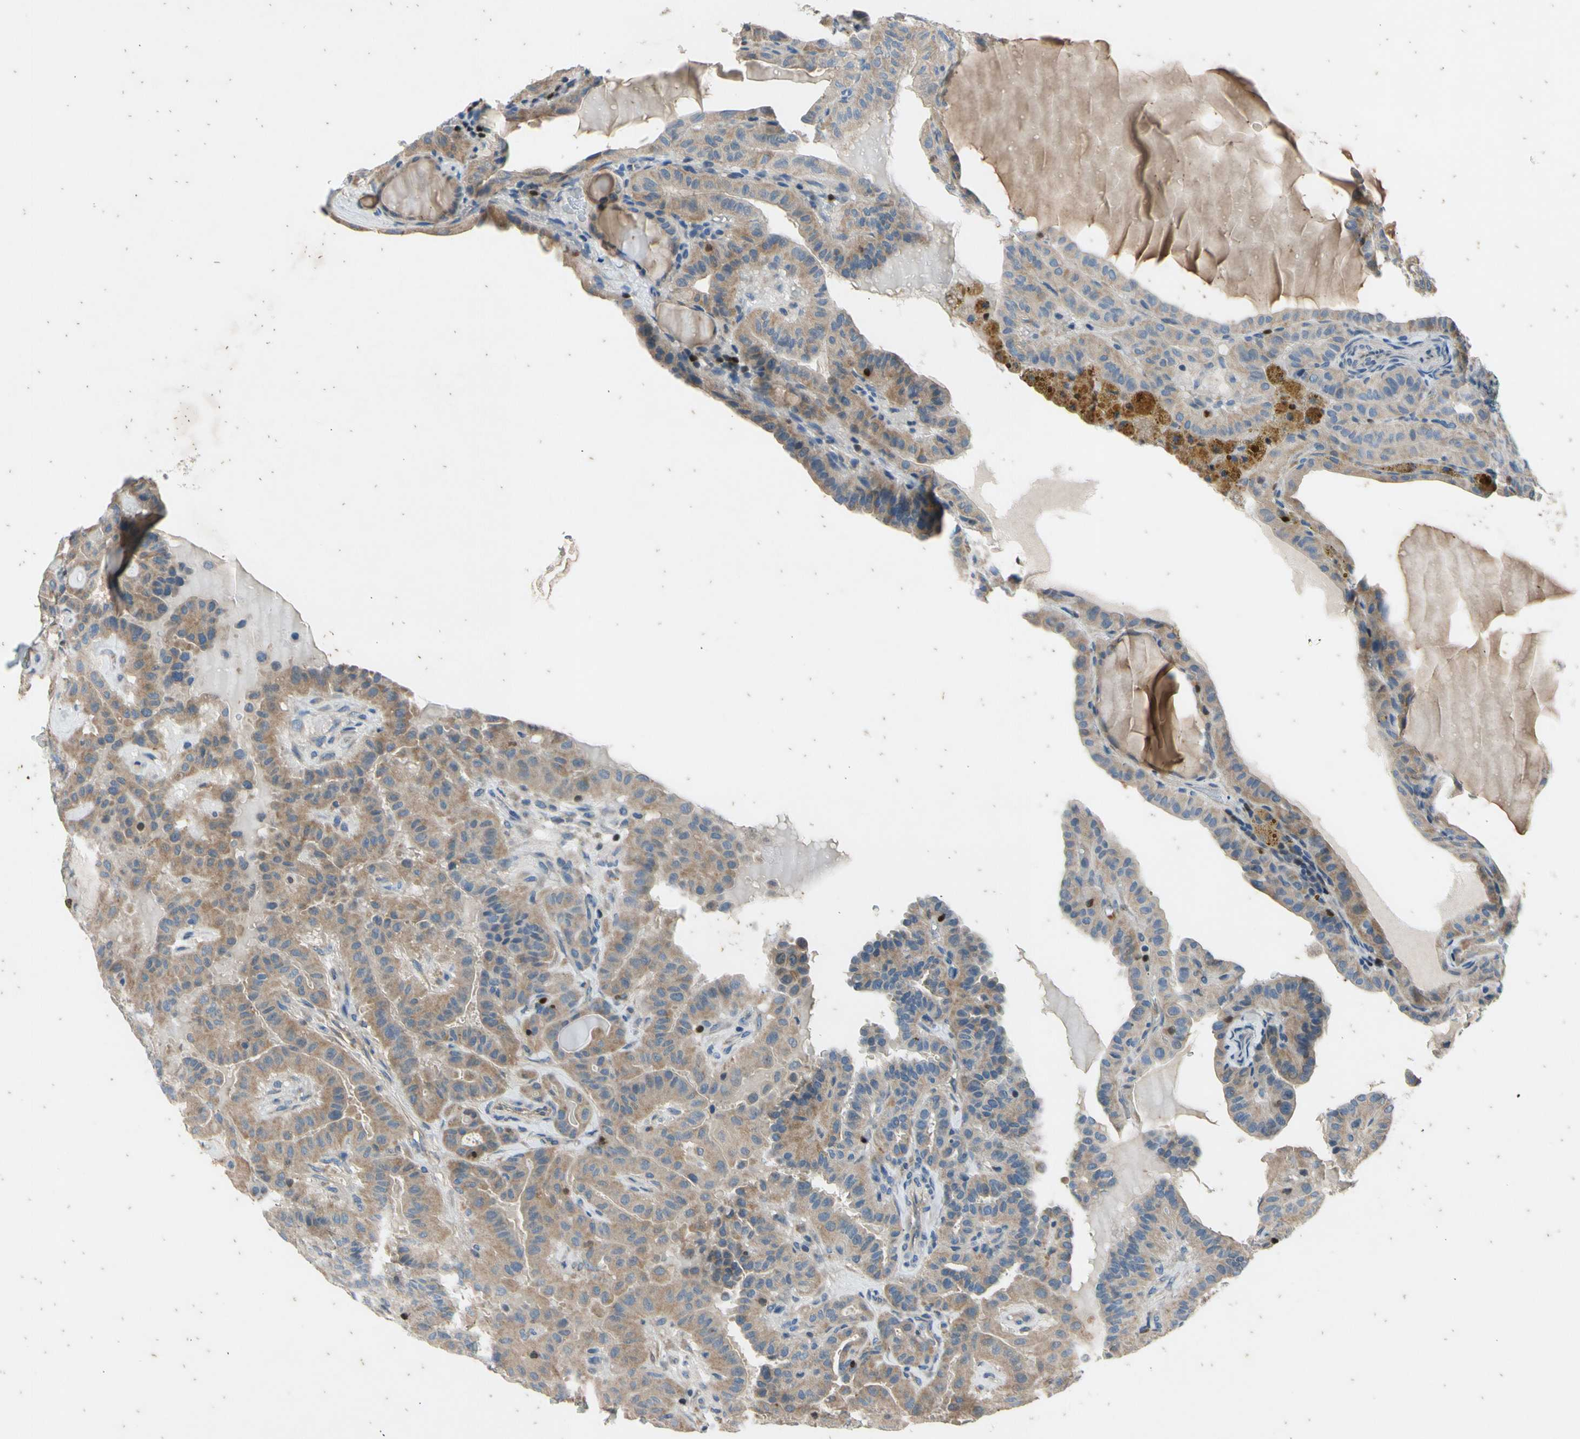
{"staining": {"intensity": "weak", "quantity": ">75%", "location": "cytoplasmic/membranous"}, "tissue": "thyroid cancer", "cell_type": "Tumor cells", "image_type": "cancer", "snomed": [{"axis": "morphology", "description": "Papillary adenocarcinoma, NOS"}, {"axis": "topography", "description": "Thyroid gland"}], "caption": "Weak cytoplasmic/membranous protein expression is seen in about >75% of tumor cells in papillary adenocarcinoma (thyroid). The protein is stained brown, and the nuclei are stained in blue (DAB (3,3'-diaminobenzidine) IHC with brightfield microscopy, high magnification).", "gene": "TBX21", "patient": {"sex": "male", "age": 77}}